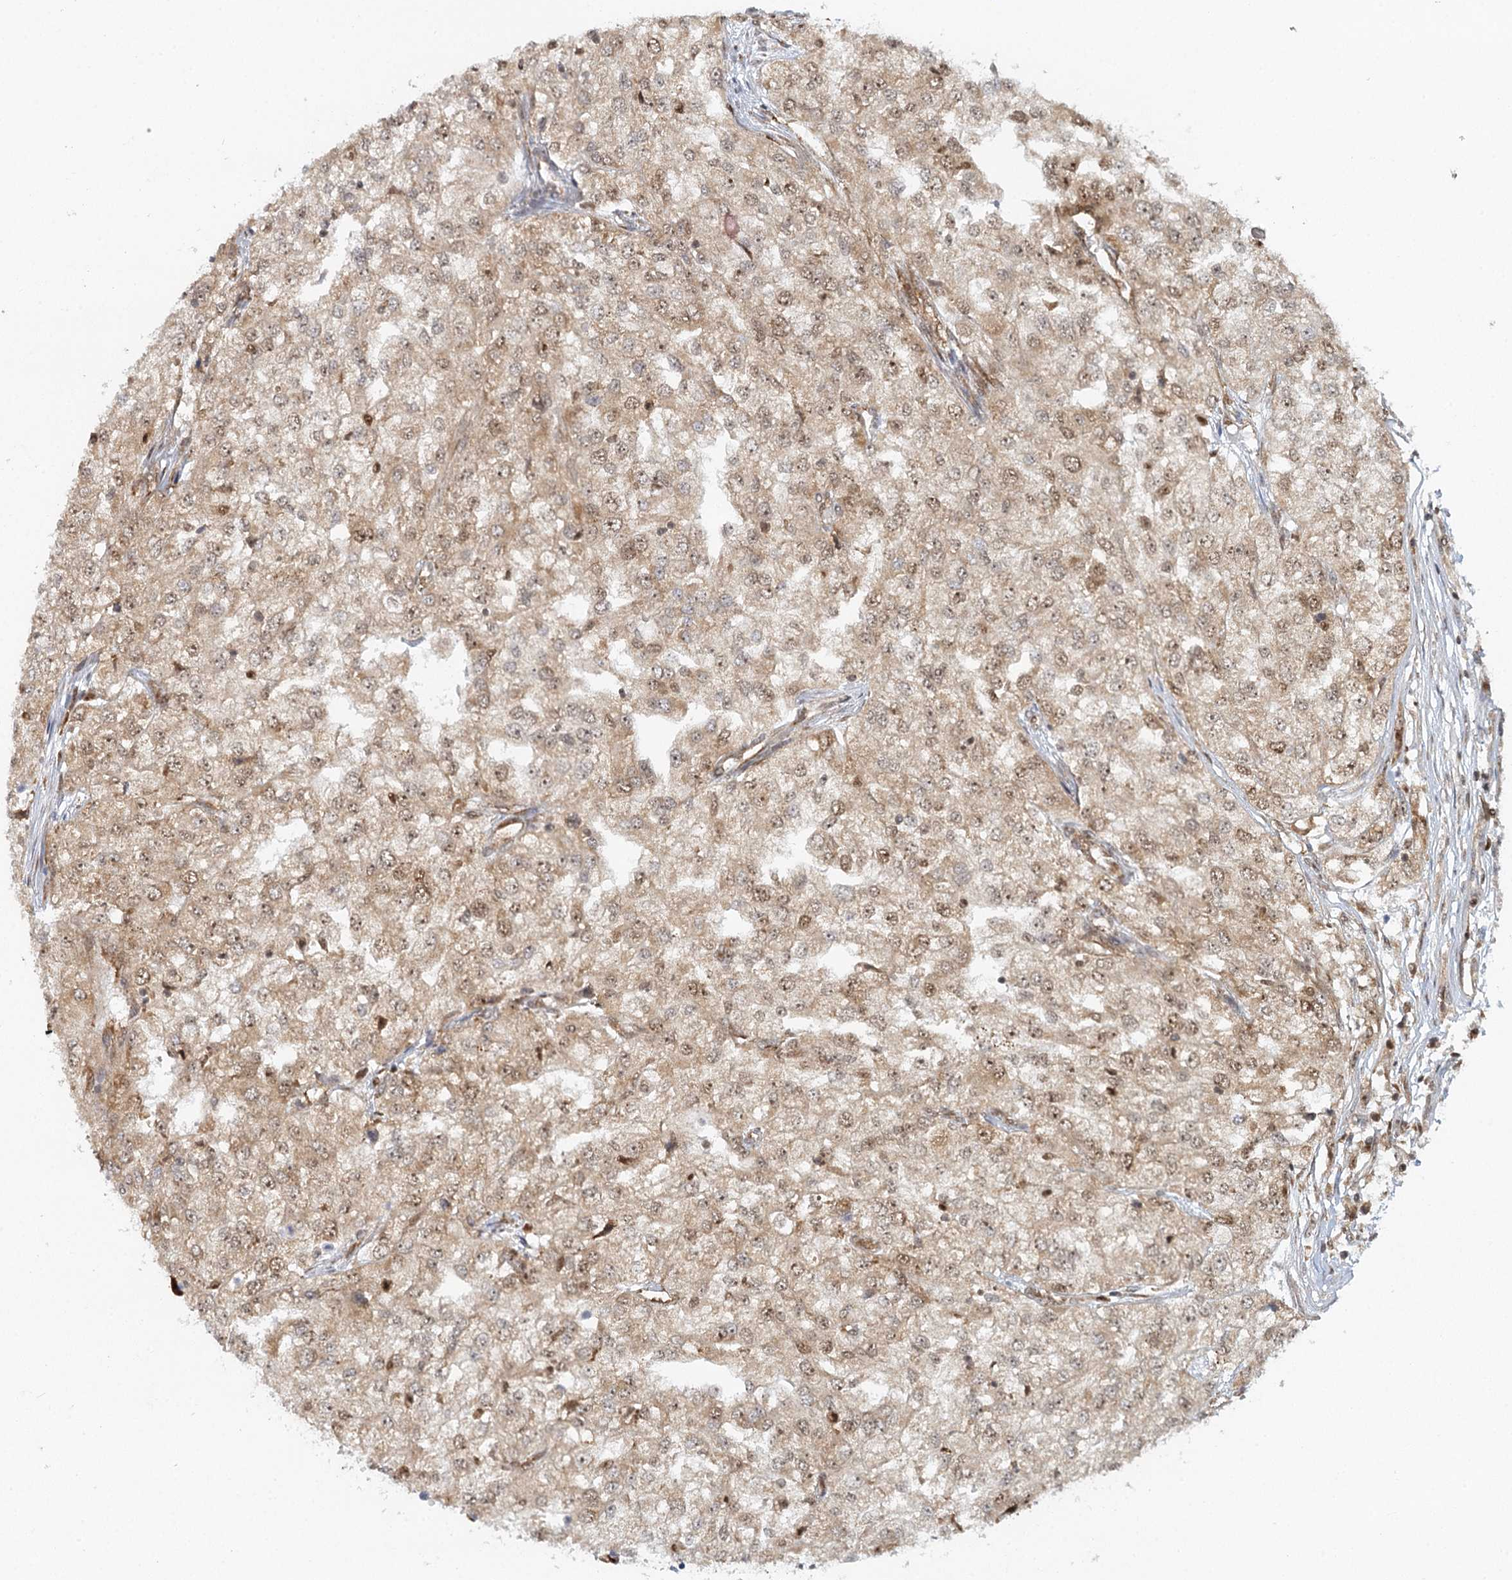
{"staining": {"intensity": "moderate", "quantity": ">75%", "location": "cytoplasmic/membranous,nuclear"}, "tissue": "renal cancer", "cell_type": "Tumor cells", "image_type": "cancer", "snomed": [{"axis": "morphology", "description": "Adenocarcinoma, NOS"}, {"axis": "topography", "description": "Kidney"}], "caption": "Renal adenocarcinoma stained for a protein exhibits moderate cytoplasmic/membranous and nuclear positivity in tumor cells.", "gene": "GPATCH11", "patient": {"sex": "female", "age": 54}}